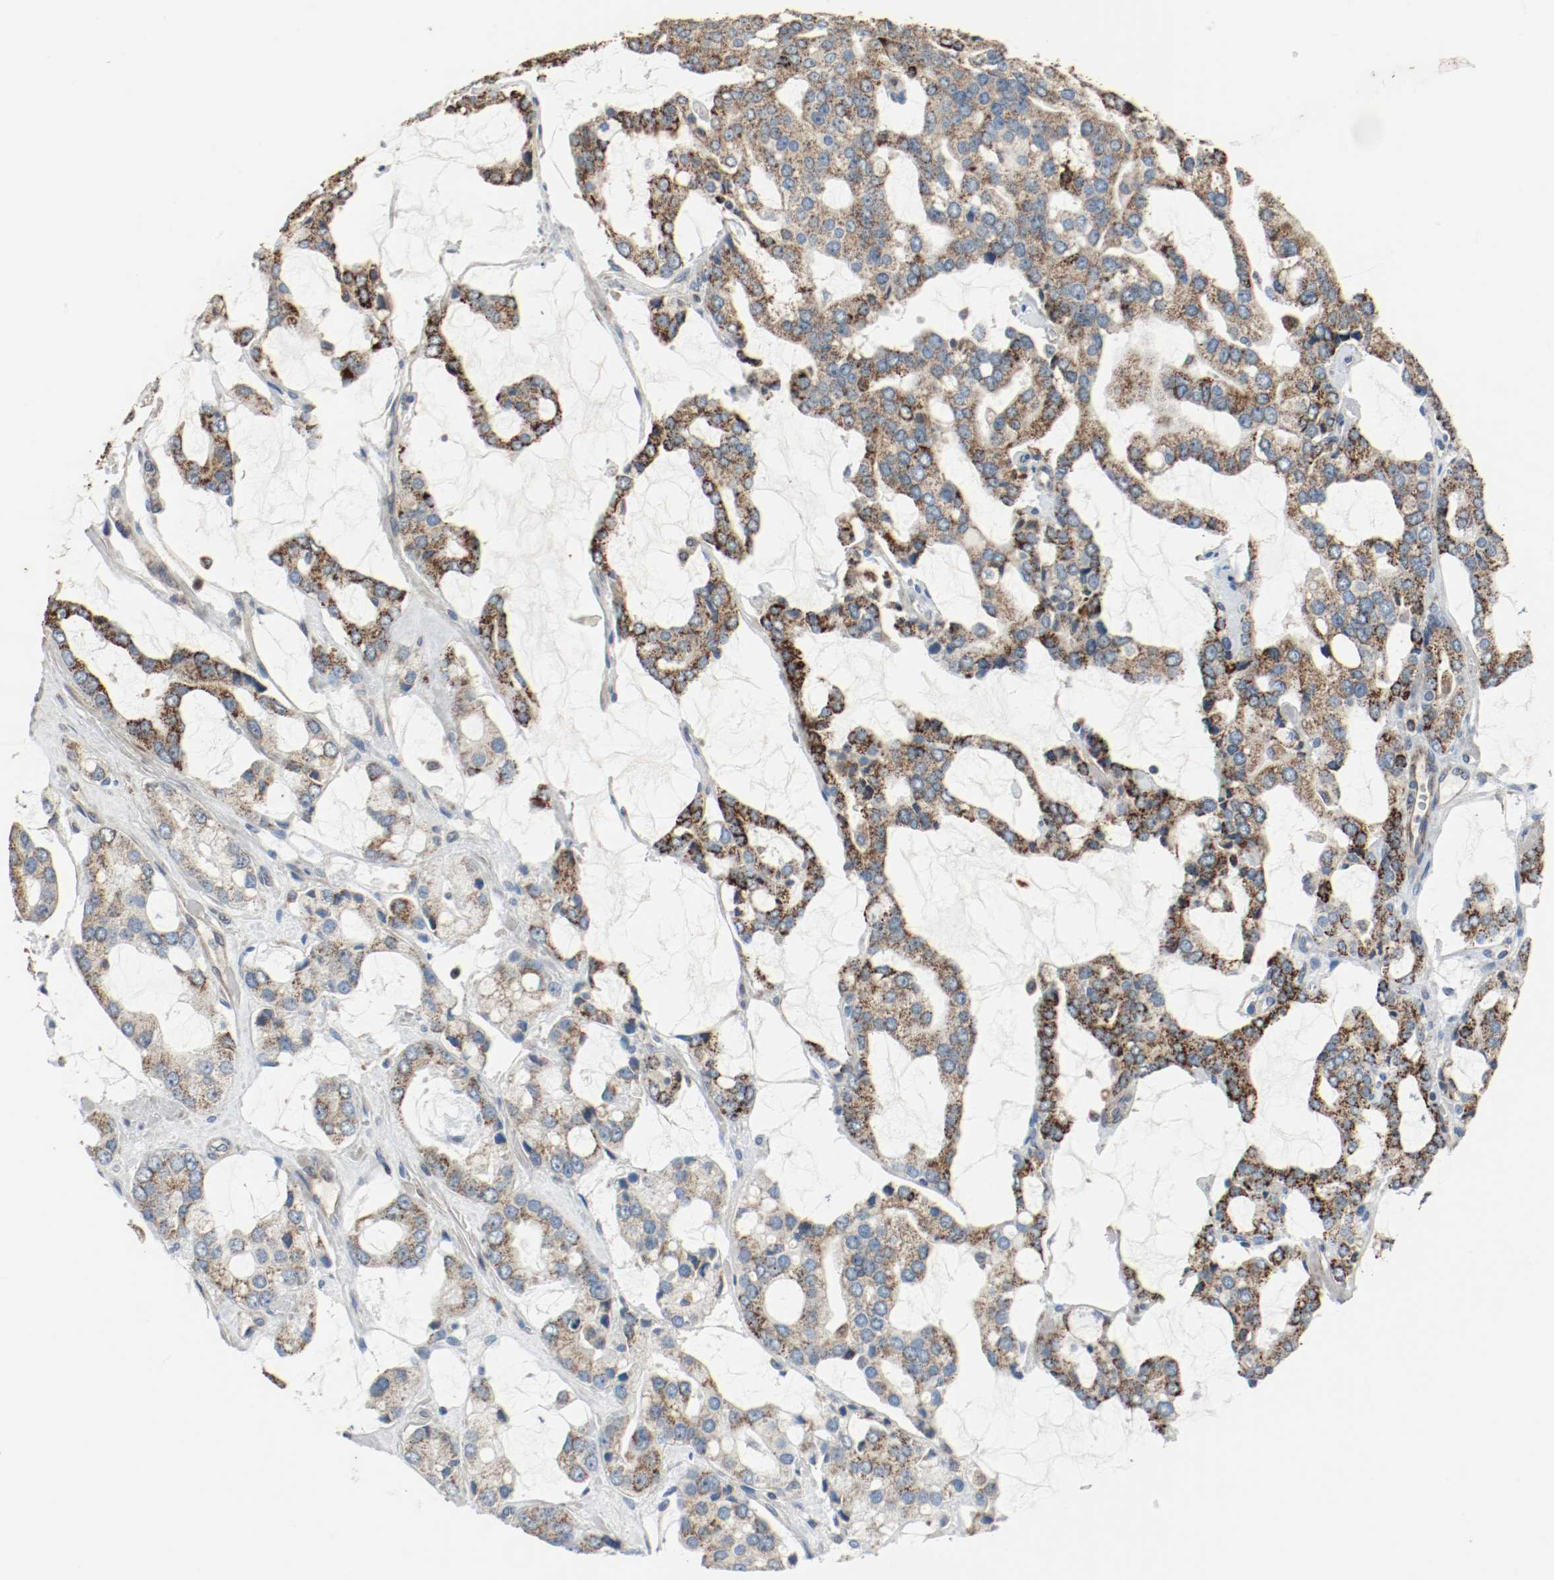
{"staining": {"intensity": "strong", "quantity": ">75%", "location": "cytoplasmic/membranous"}, "tissue": "prostate cancer", "cell_type": "Tumor cells", "image_type": "cancer", "snomed": [{"axis": "morphology", "description": "Adenocarcinoma, High grade"}, {"axis": "topography", "description": "Prostate"}], "caption": "Immunohistochemistry (IHC) micrograph of prostate high-grade adenocarcinoma stained for a protein (brown), which displays high levels of strong cytoplasmic/membranous staining in approximately >75% of tumor cells.", "gene": "ALDH4A1", "patient": {"sex": "male", "age": 67}}